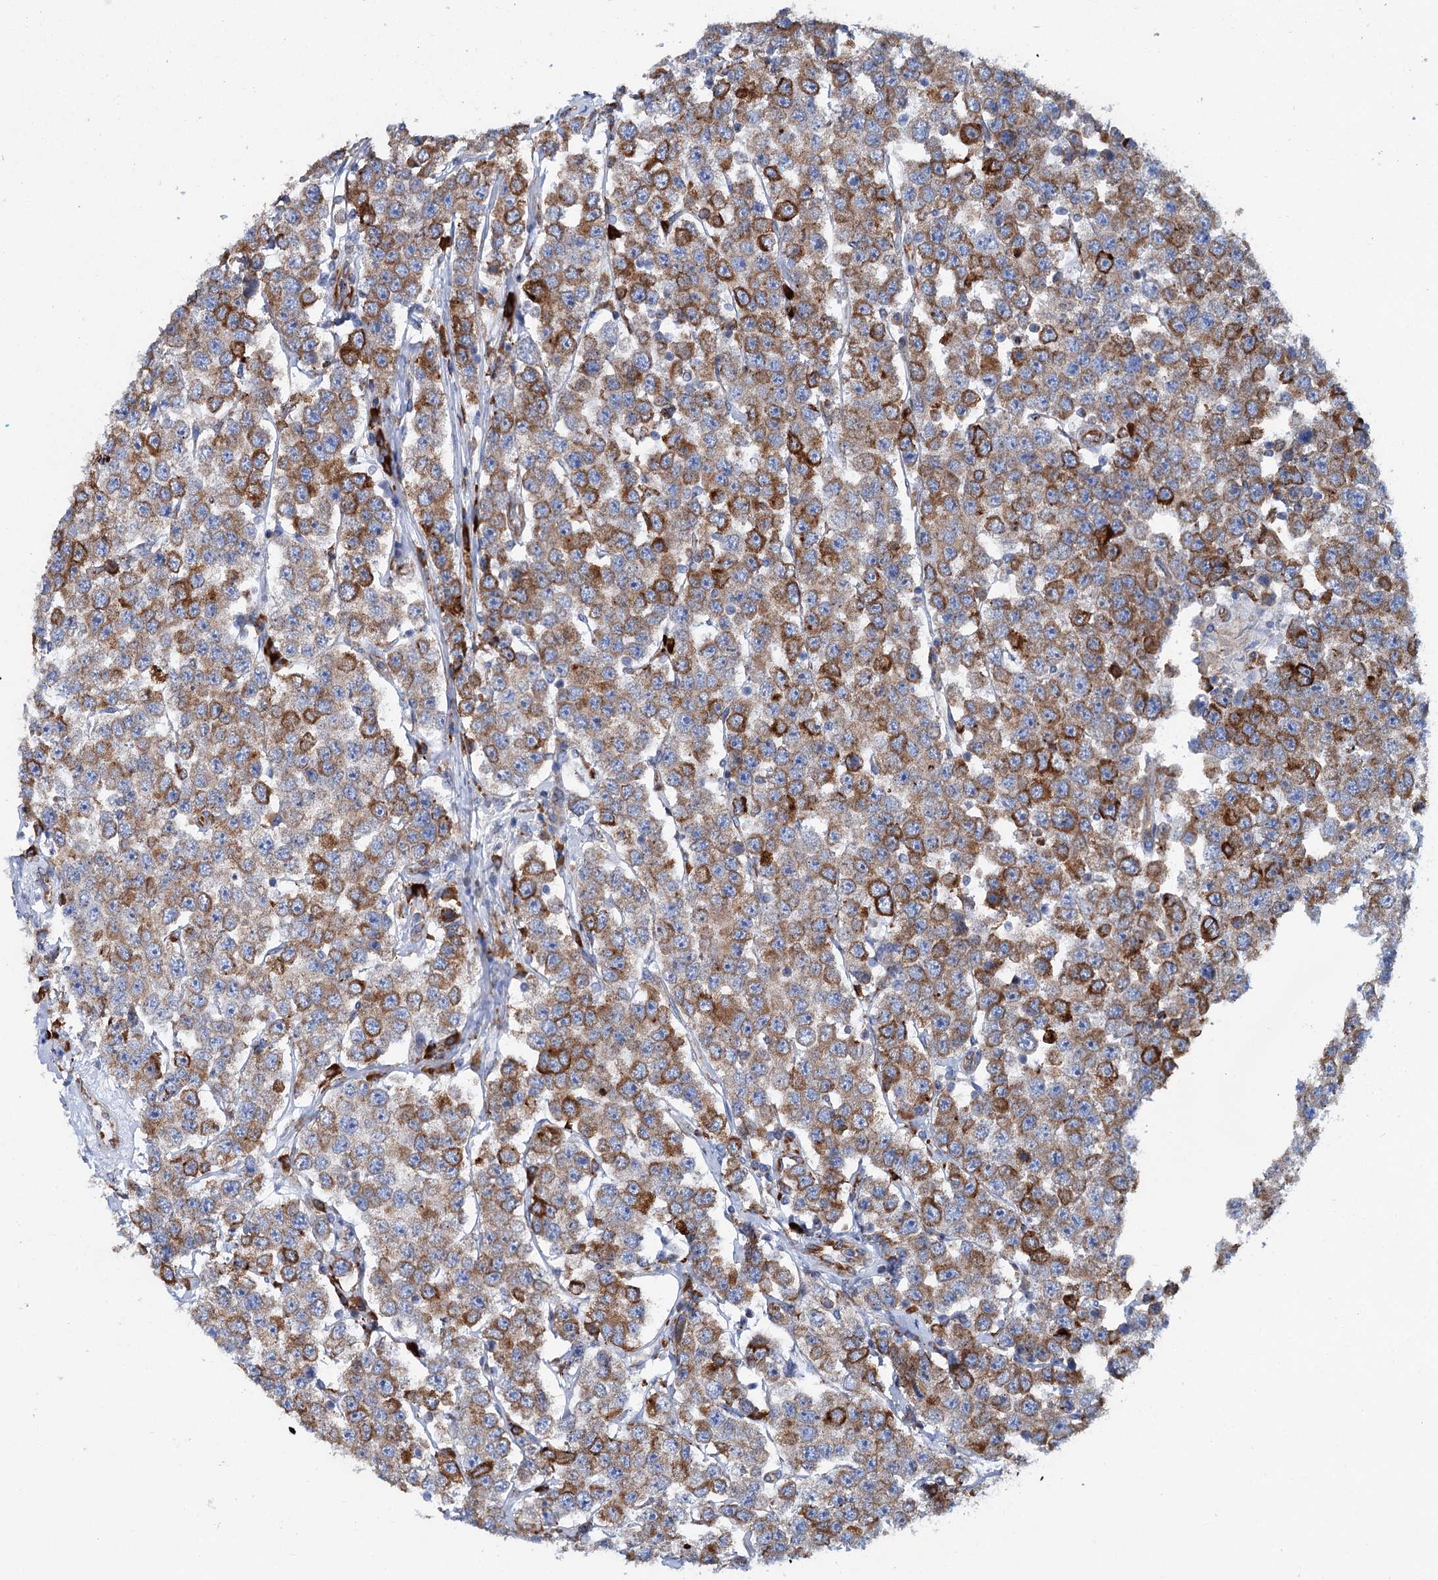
{"staining": {"intensity": "strong", "quantity": ">75%", "location": "cytoplasmic/membranous"}, "tissue": "testis cancer", "cell_type": "Tumor cells", "image_type": "cancer", "snomed": [{"axis": "morphology", "description": "Seminoma, NOS"}, {"axis": "topography", "description": "Testis"}], "caption": "Immunohistochemistry image of neoplastic tissue: testis cancer stained using immunohistochemistry shows high levels of strong protein expression localized specifically in the cytoplasmic/membranous of tumor cells, appearing as a cytoplasmic/membranous brown color.", "gene": "SHE", "patient": {"sex": "male", "age": 28}}